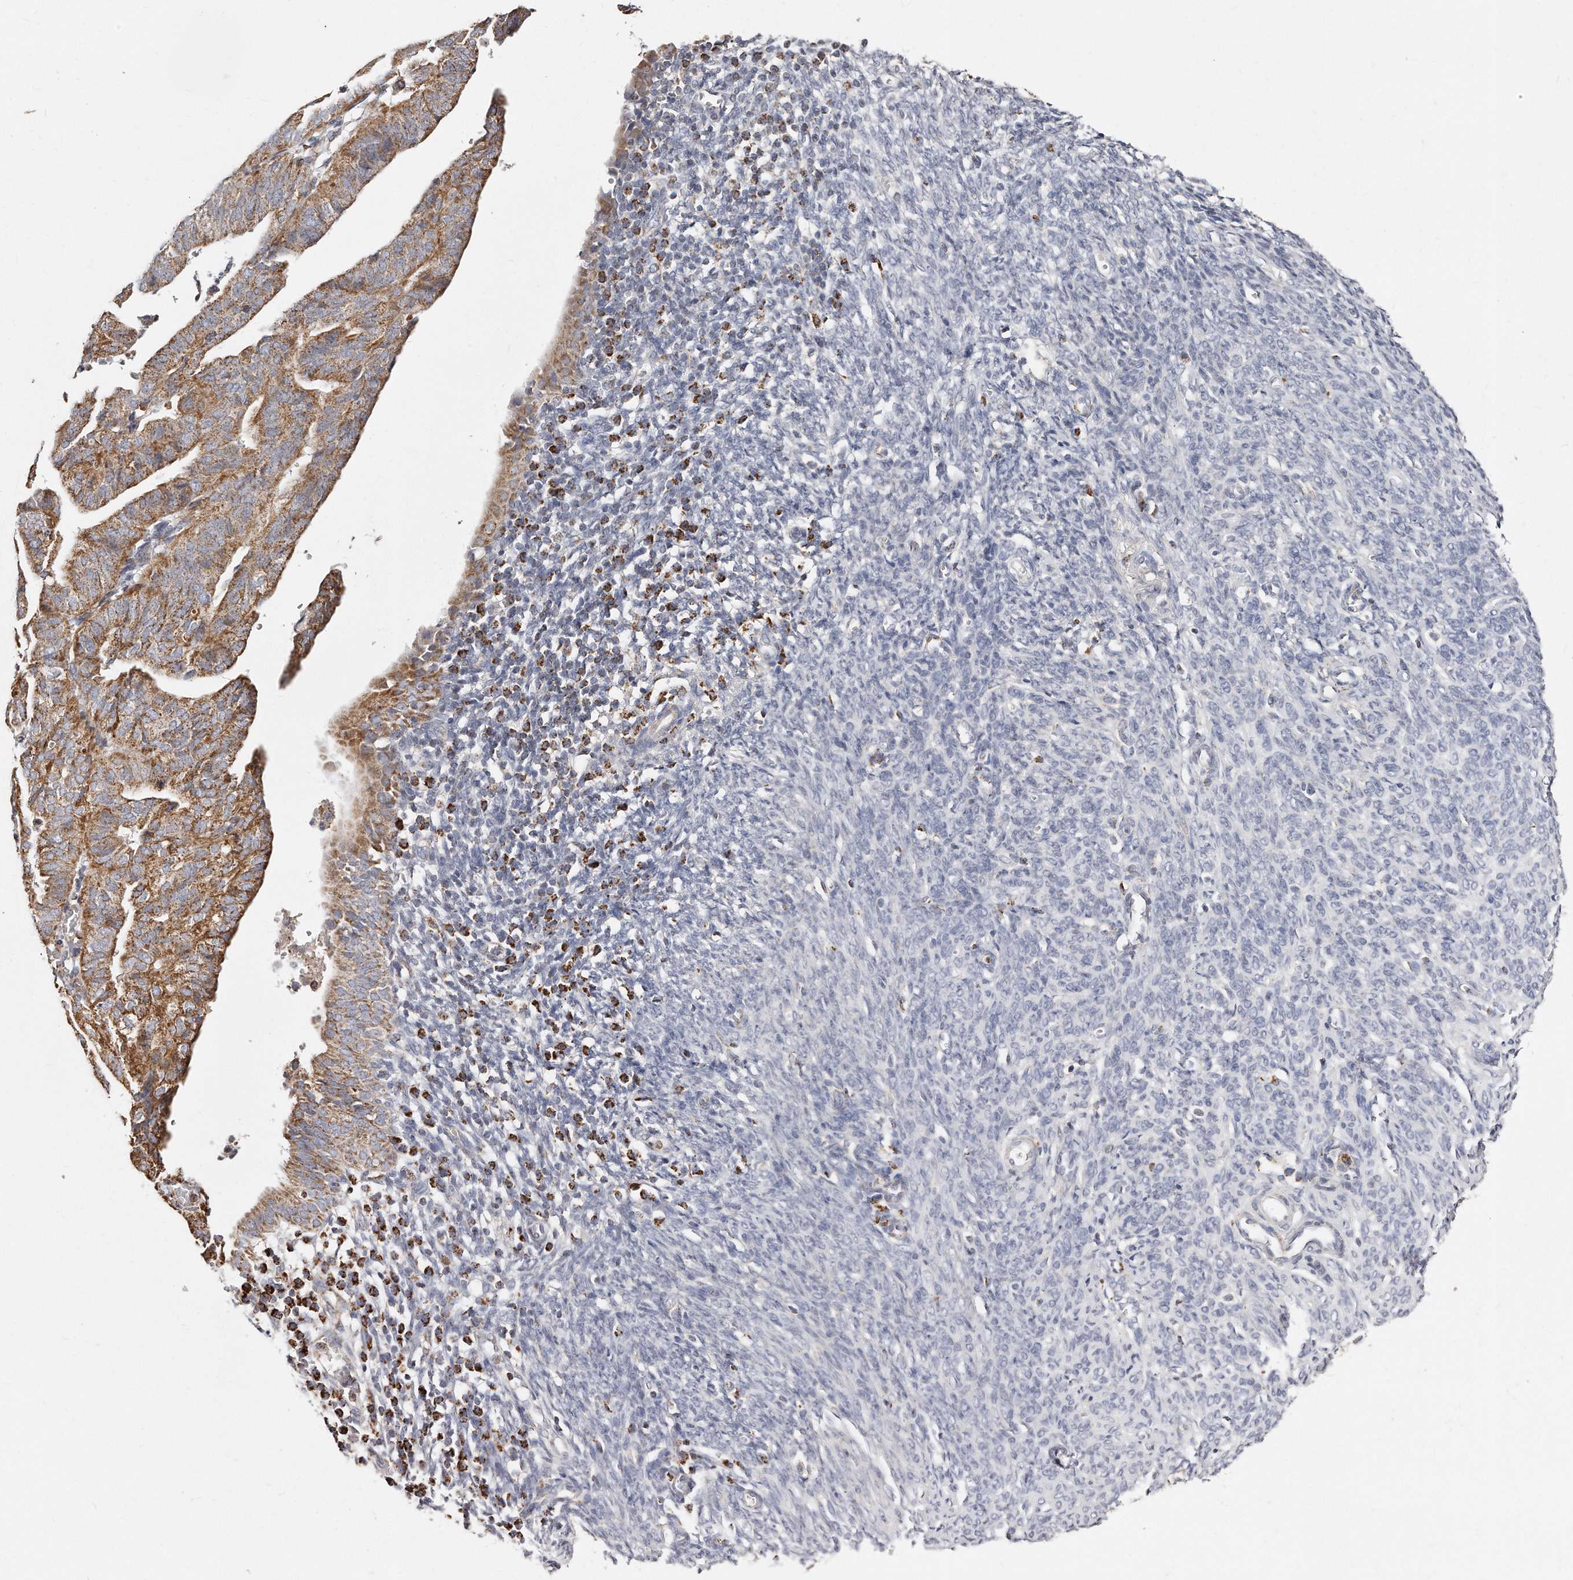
{"staining": {"intensity": "moderate", "quantity": ">75%", "location": "cytoplasmic/membranous"}, "tissue": "endometrial cancer", "cell_type": "Tumor cells", "image_type": "cancer", "snomed": [{"axis": "morphology", "description": "Adenocarcinoma, NOS"}, {"axis": "topography", "description": "Uterus"}], "caption": "Protein expression analysis of endometrial cancer displays moderate cytoplasmic/membranous positivity in approximately >75% of tumor cells.", "gene": "RTKN", "patient": {"sex": "female", "age": 77}}